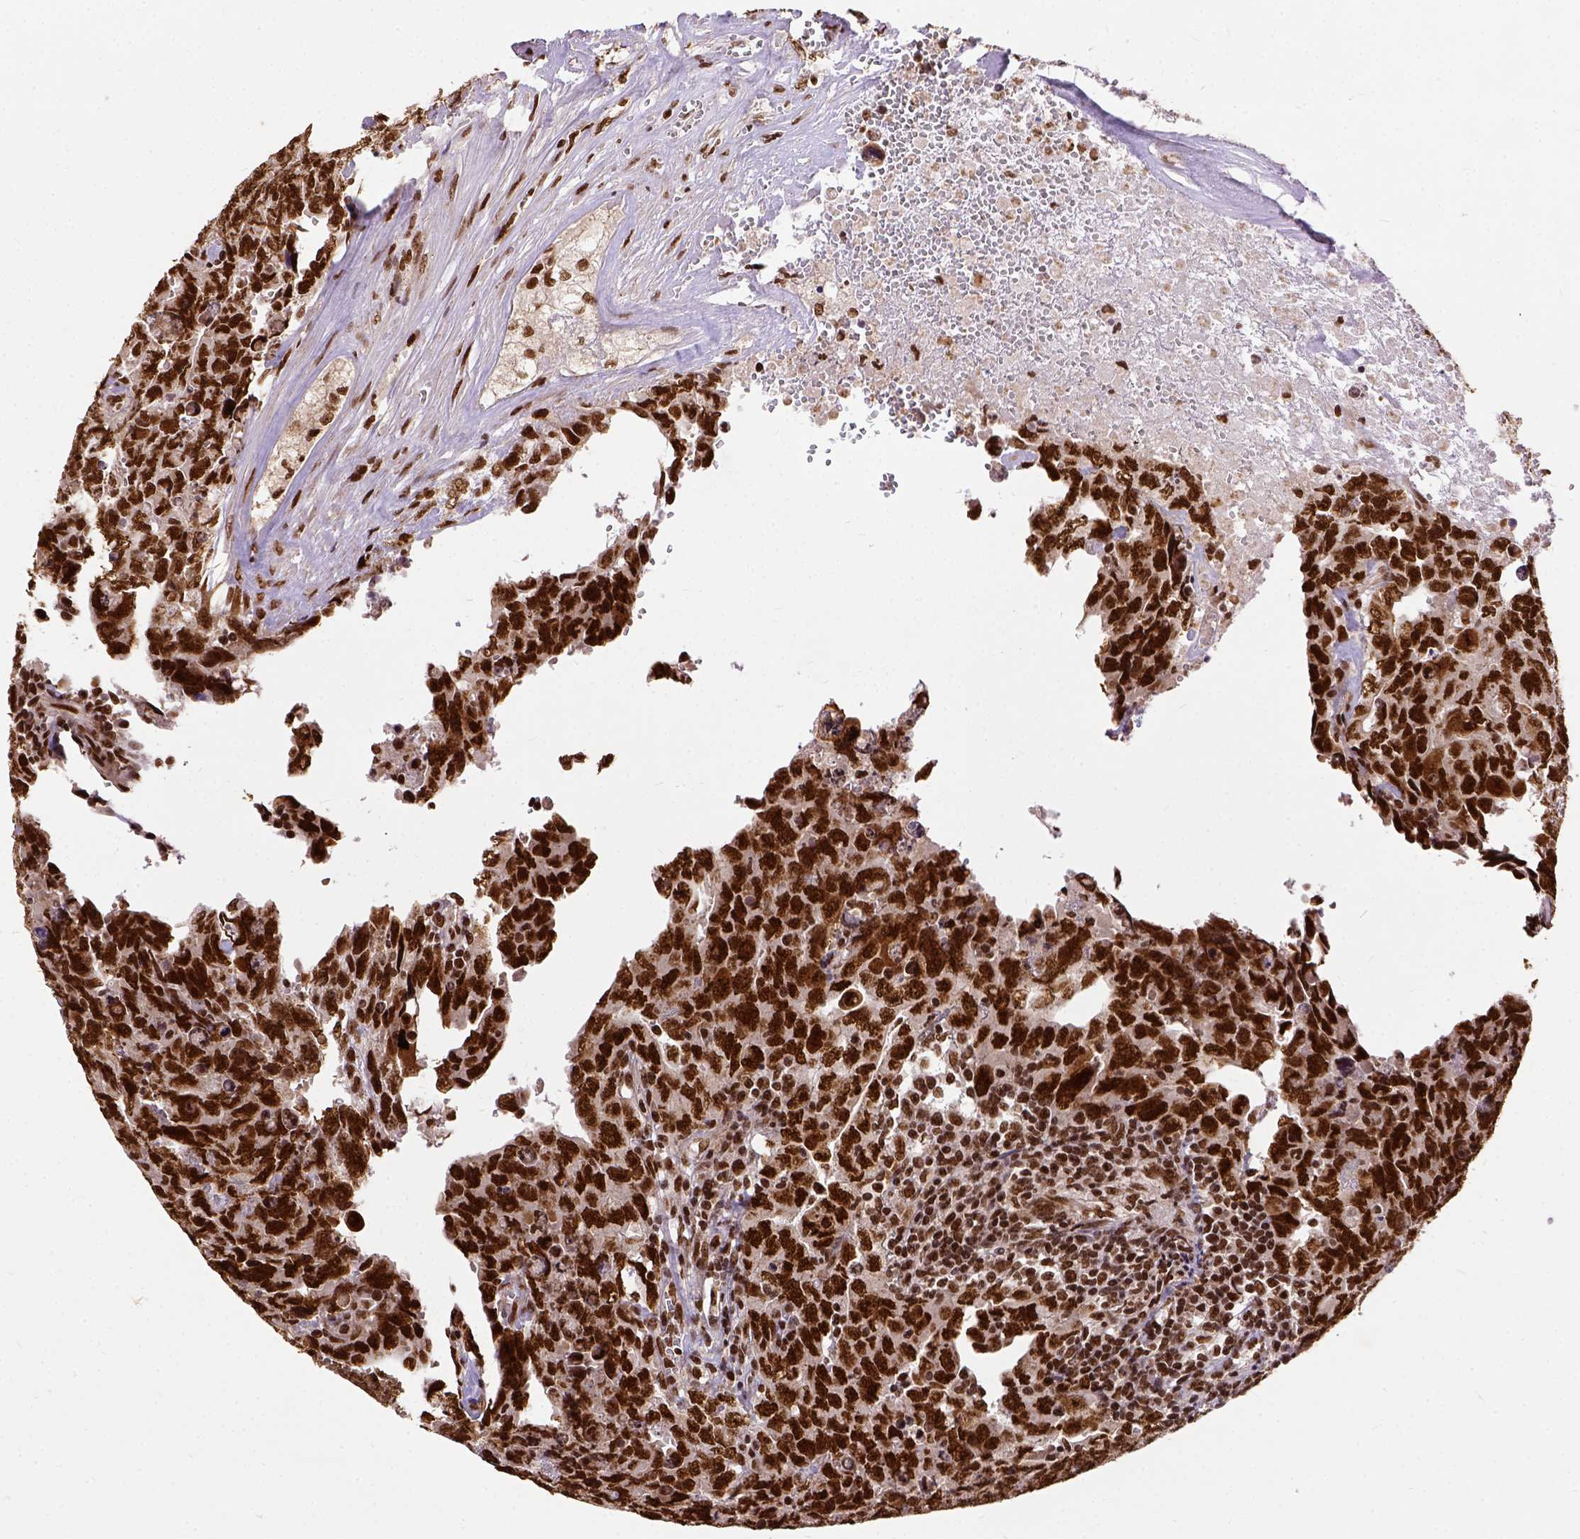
{"staining": {"intensity": "strong", "quantity": ">75%", "location": "nuclear"}, "tissue": "testis cancer", "cell_type": "Tumor cells", "image_type": "cancer", "snomed": [{"axis": "morphology", "description": "Carcinoma, Embryonal, NOS"}, {"axis": "topography", "description": "Testis"}], "caption": "Immunohistochemistry (IHC) staining of testis cancer (embryonal carcinoma), which shows high levels of strong nuclear staining in approximately >75% of tumor cells indicating strong nuclear protein positivity. The staining was performed using DAB (brown) for protein detection and nuclei were counterstained in hematoxylin (blue).", "gene": "NACC1", "patient": {"sex": "male", "age": 24}}